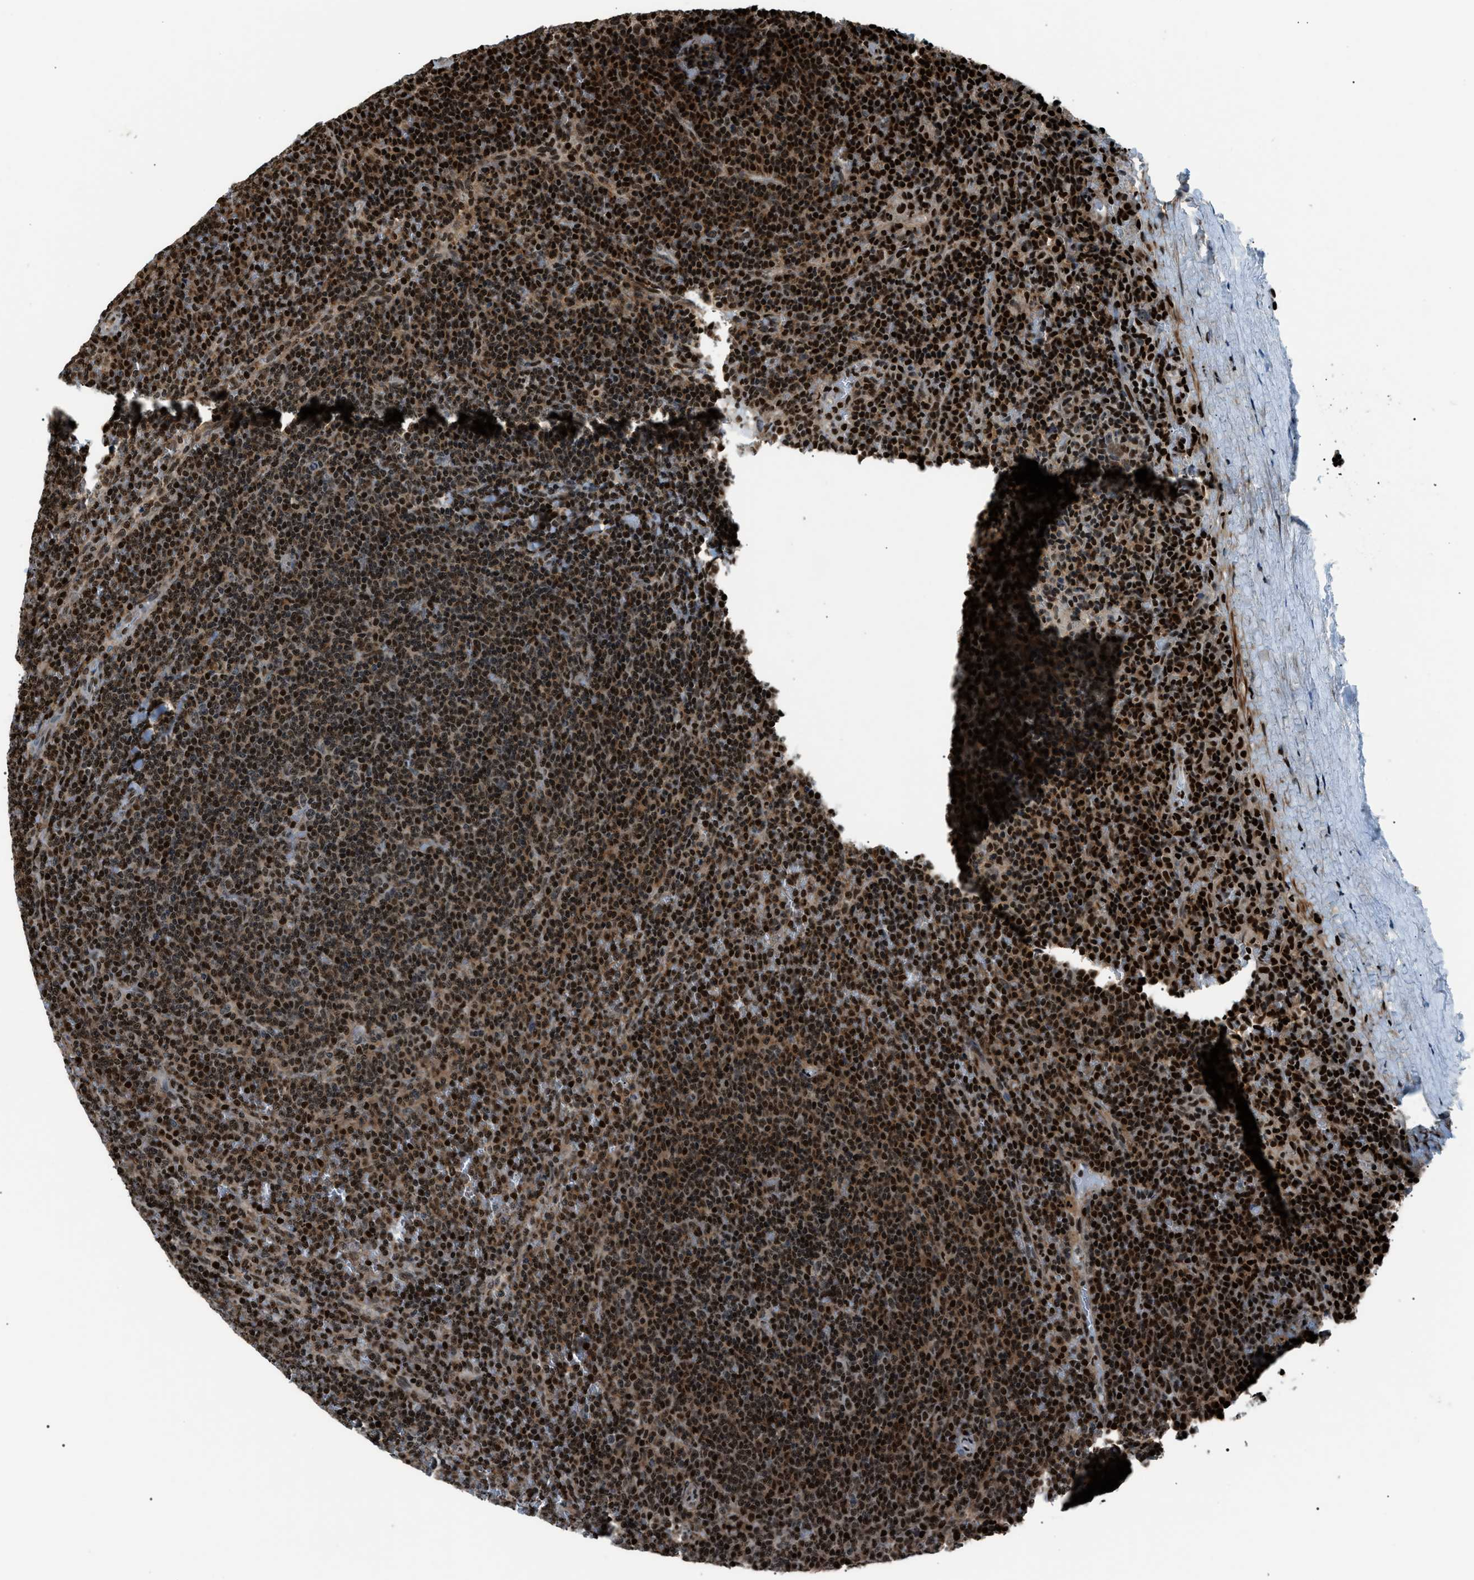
{"staining": {"intensity": "strong", "quantity": ">75%", "location": "nuclear"}, "tissue": "lymphoma", "cell_type": "Tumor cells", "image_type": "cancer", "snomed": [{"axis": "morphology", "description": "Malignant lymphoma, non-Hodgkin's type, Low grade"}, {"axis": "topography", "description": "Spleen"}], "caption": "About >75% of tumor cells in human lymphoma demonstrate strong nuclear protein staining as visualized by brown immunohistochemical staining.", "gene": "PRKX", "patient": {"sex": "female", "age": 50}}